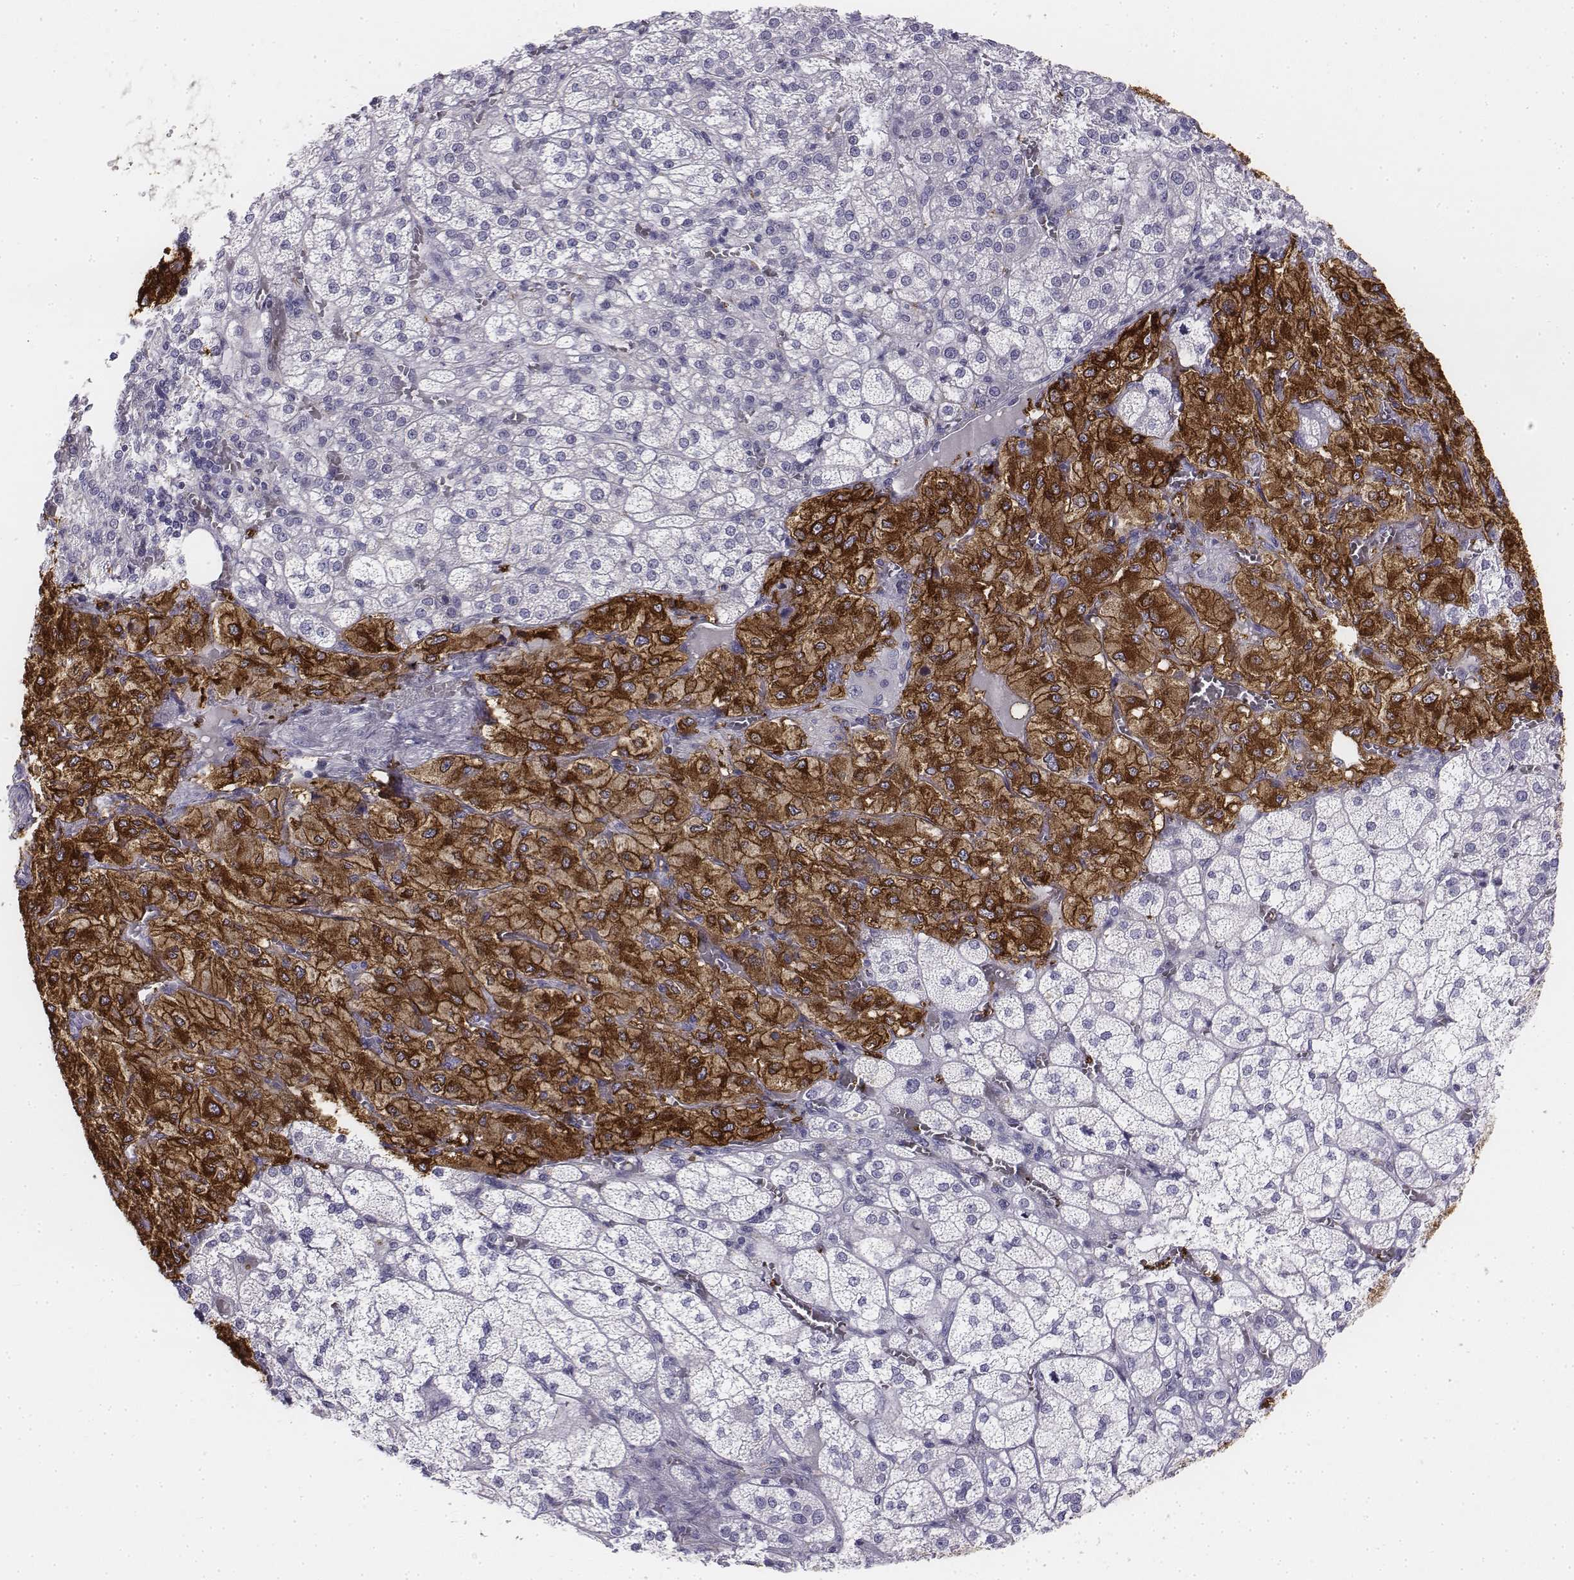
{"staining": {"intensity": "strong", "quantity": "25%-75%", "location": "cytoplasmic/membranous"}, "tissue": "adrenal gland", "cell_type": "Glandular cells", "image_type": "normal", "snomed": [{"axis": "morphology", "description": "Normal tissue, NOS"}, {"axis": "topography", "description": "Adrenal gland"}], "caption": "This is an image of IHC staining of normal adrenal gland, which shows strong expression in the cytoplasmic/membranous of glandular cells.", "gene": "TH", "patient": {"sex": "female", "age": 60}}